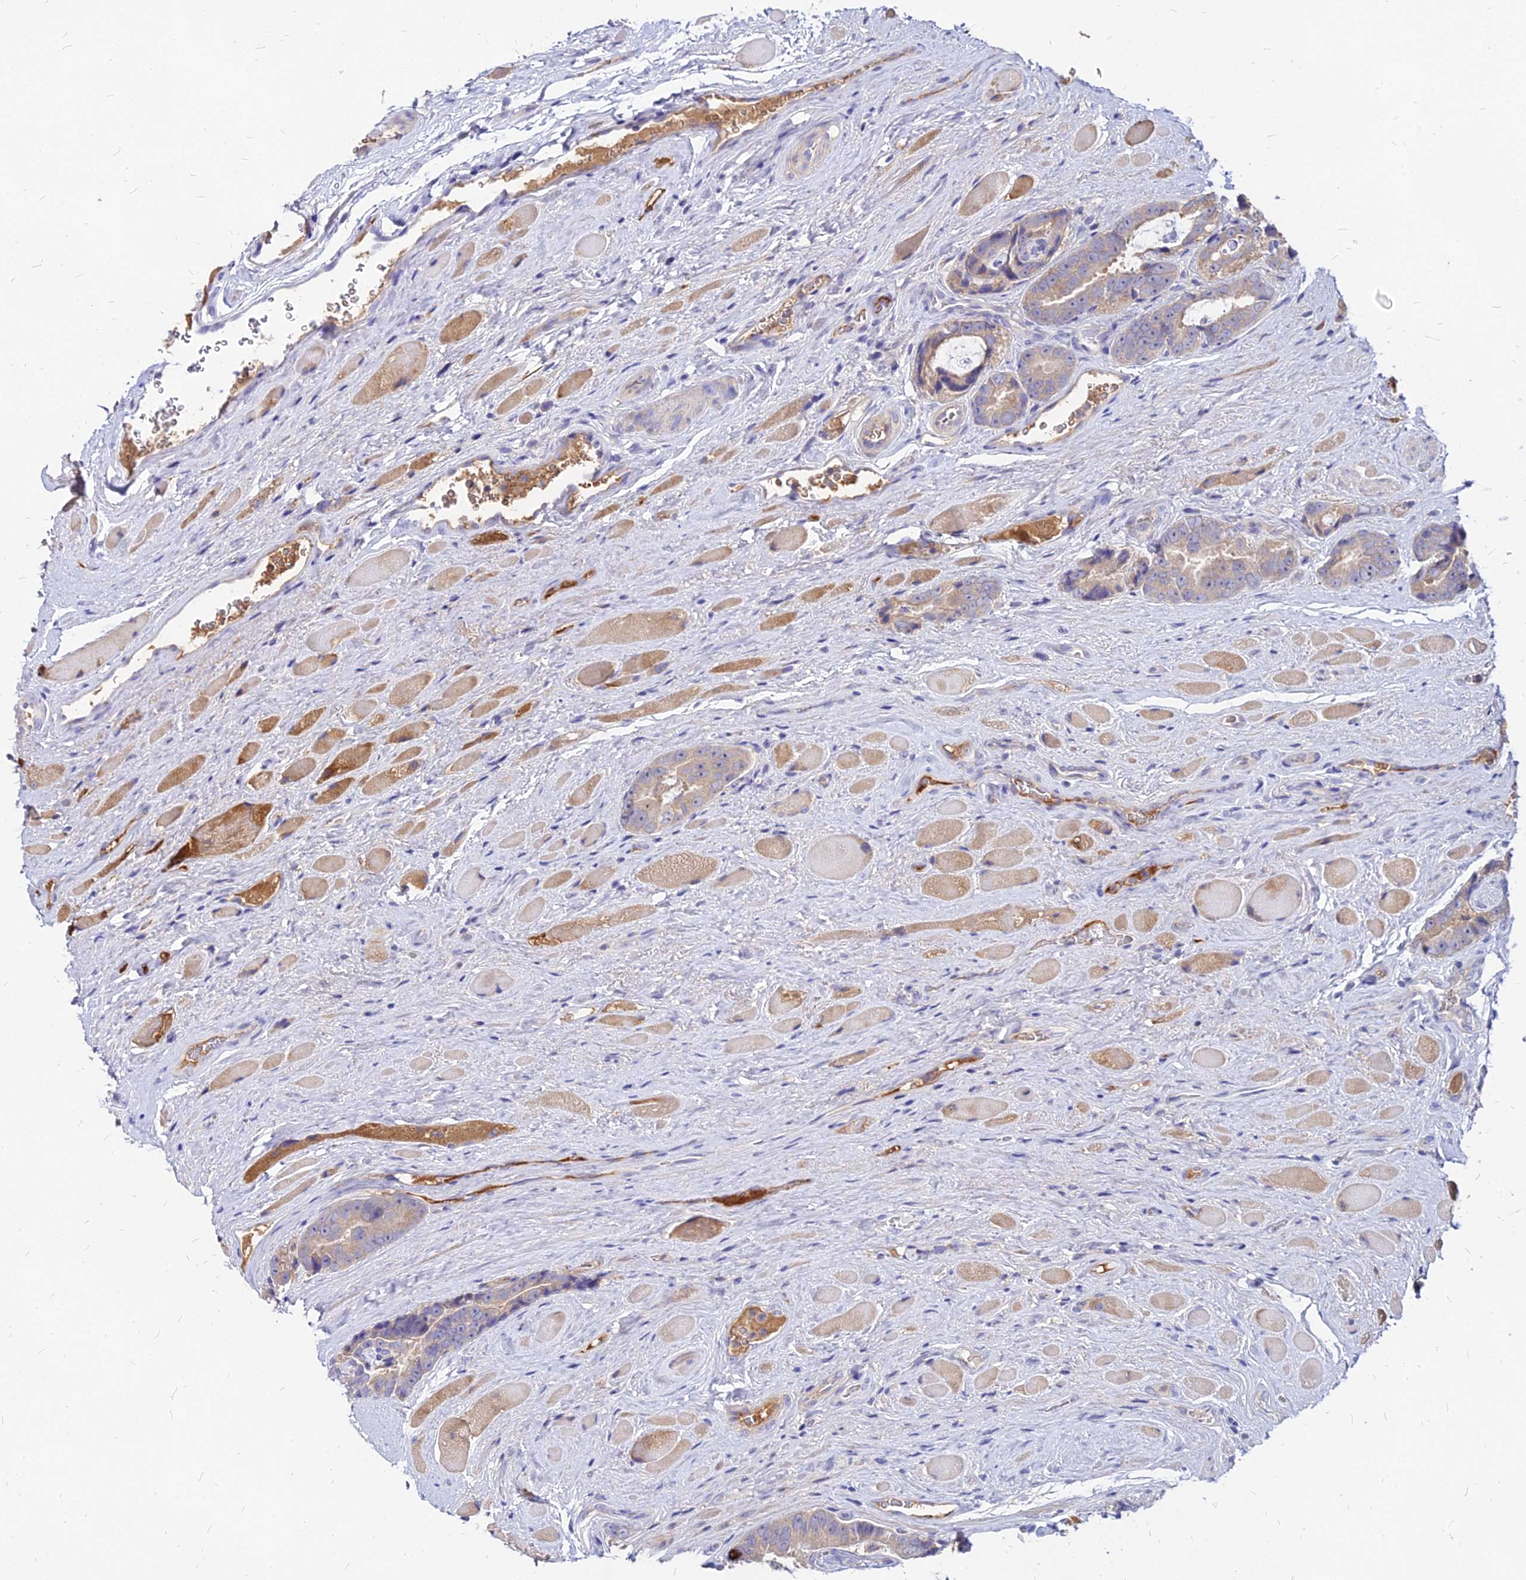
{"staining": {"intensity": "weak", "quantity": ">75%", "location": "cytoplasmic/membranous"}, "tissue": "prostate cancer", "cell_type": "Tumor cells", "image_type": "cancer", "snomed": [{"axis": "morphology", "description": "Adenocarcinoma, High grade"}, {"axis": "topography", "description": "Prostate"}], "caption": "A low amount of weak cytoplasmic/membranous positivity is appreciated in approximately >75% of tumor cells in prostate high-grade adenocarcinoma tissue. (brown staining indicates protein expression, while blue staining denotes nuclei).", "gene": "ACSM6", "patient": {"sex": "male", "age": 72}}